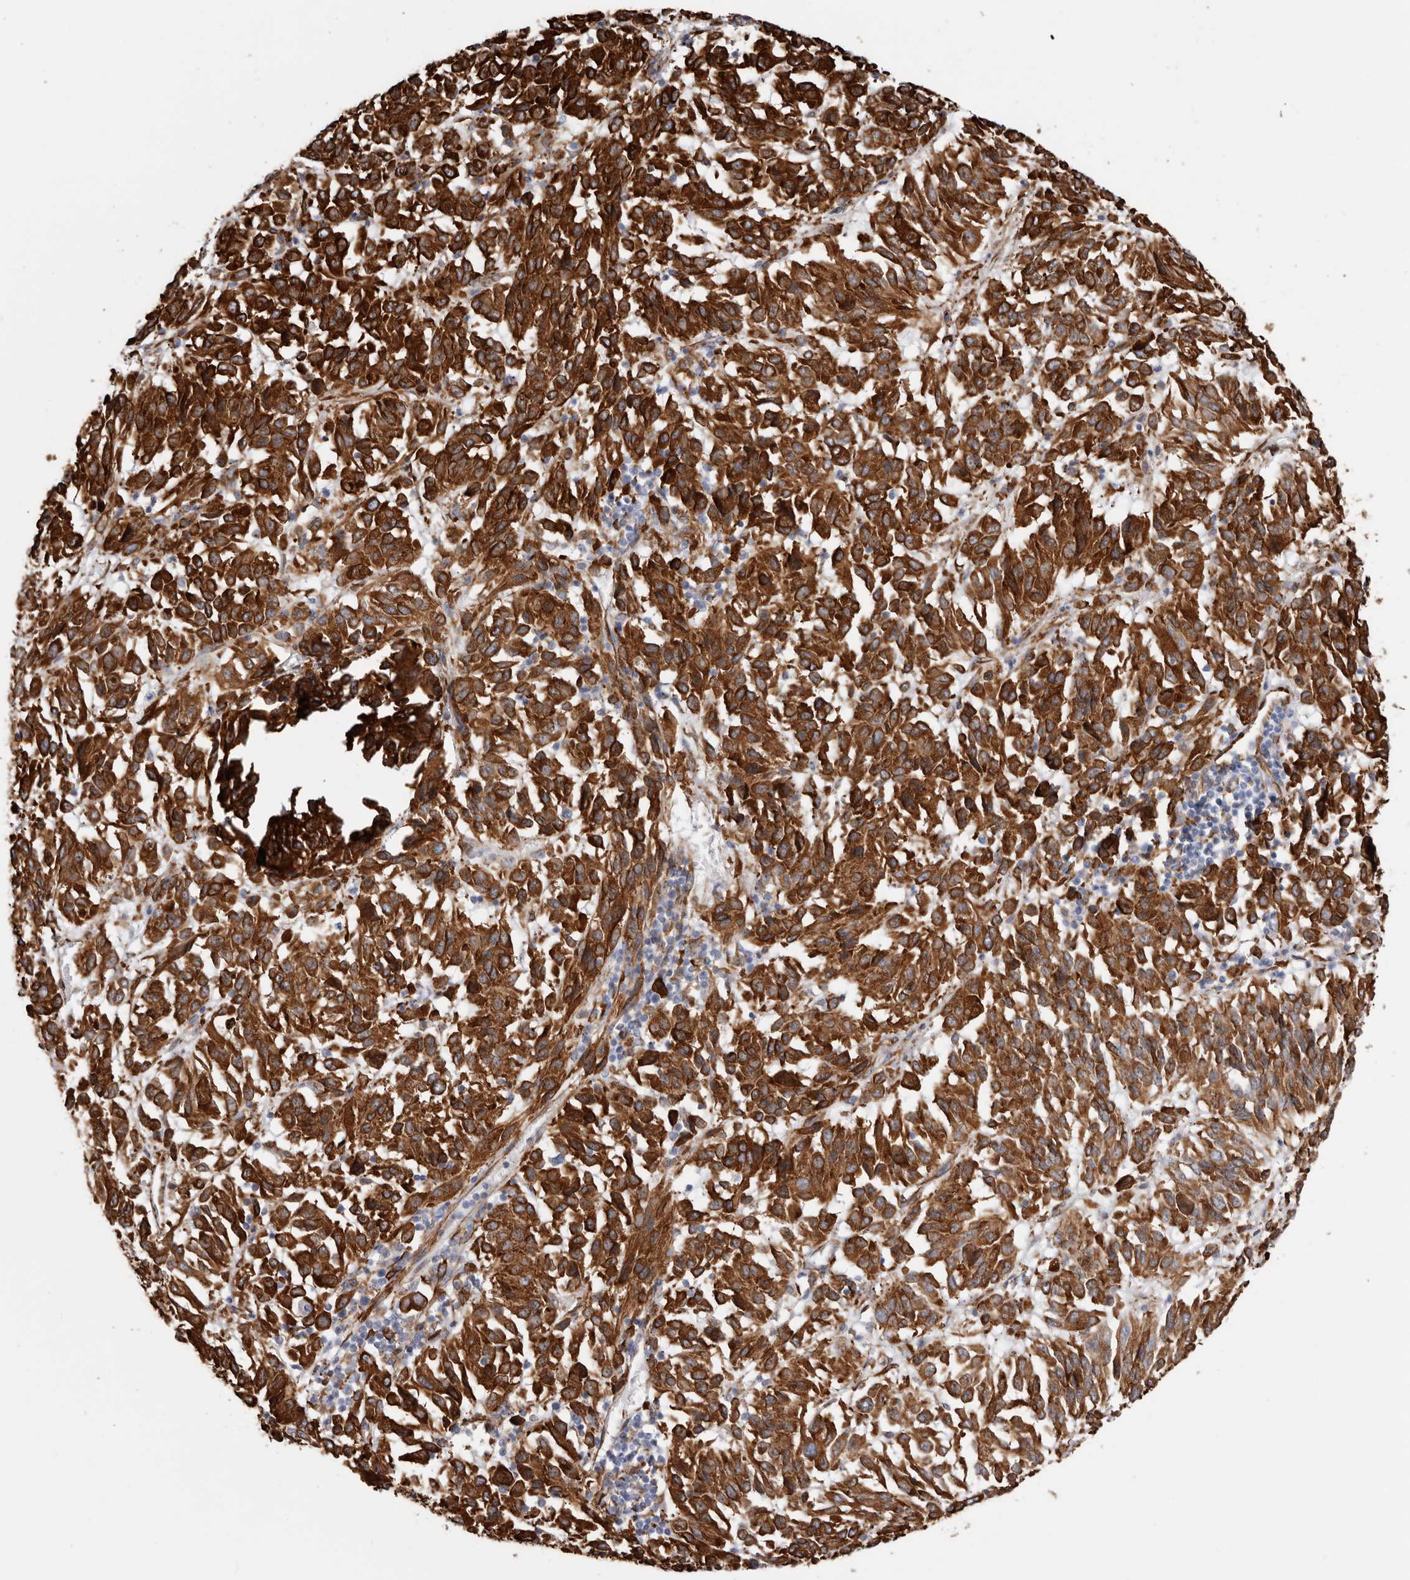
{"staining": {"intensity": "strong", "quantity": ">75%", "location": "cytoplasmic/membranous"}, "tissue": "melanoma", "cell_type": "Tumor cells", "image_type": "cancer", "snomed": [{"axis": "morphology", "description": "Malignant melanoma, Metastatic site"}, {"axis": "topography", "description": "Lung"}], "caption": "Brown immunohistochemical staining in melanoma exhibits strong cytoplasmic/membranous expression in about >75% of tumor cells. (DAB (3,3'-diaminobenzidine) = brown stain, brightfield microscopy at high magnification).", "gene": "SEMA3E", "patient": {"sex": "male", "age": 64}}